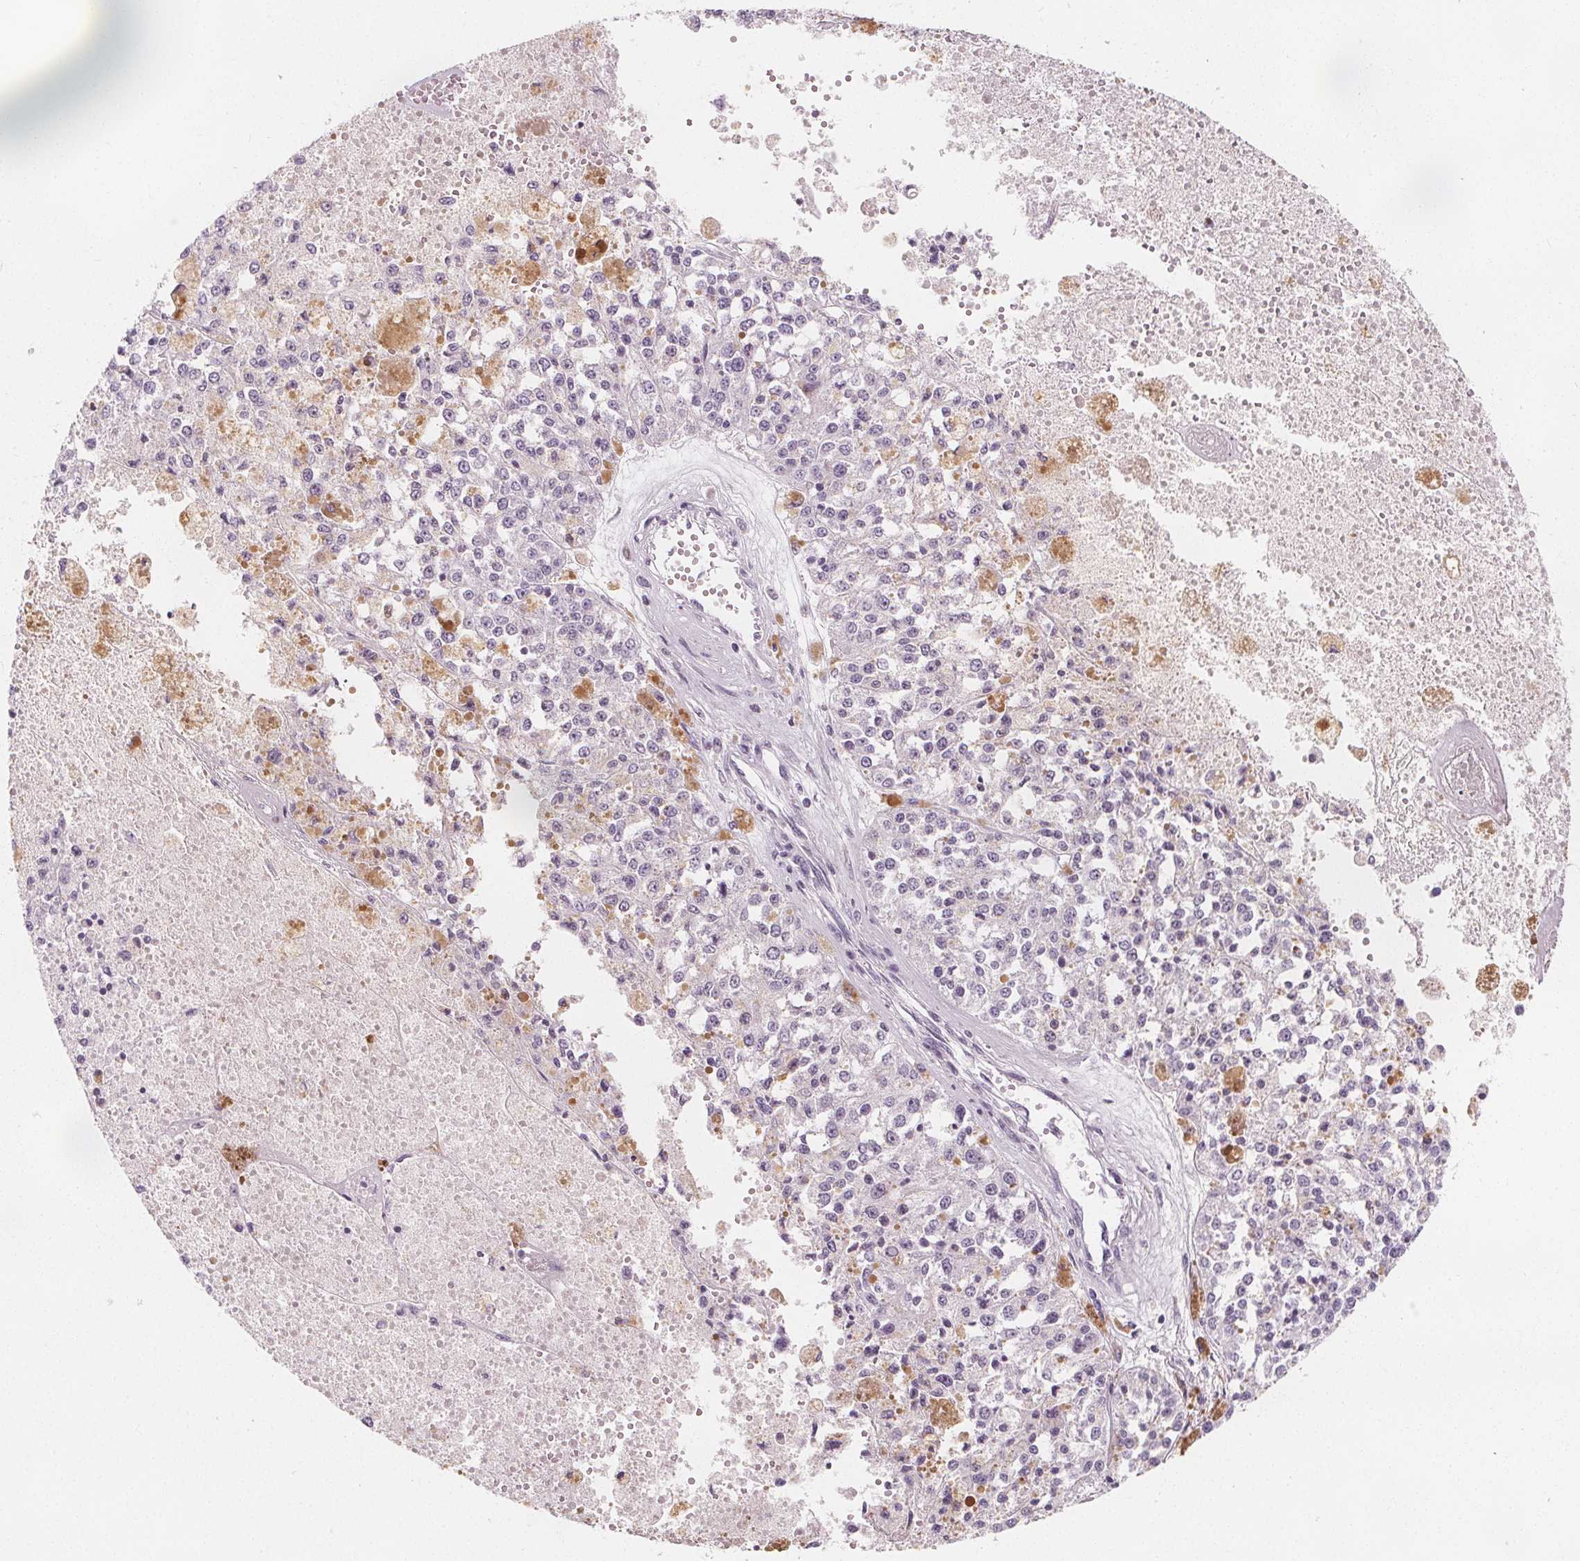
{"staining": {"intensity": "negative", "quantity": "none", "location": "none"}, "tissue": "melanoma", "cell_type": "Tumor cells", "image_type": "cancer", "snomed": [{"axis": "morphology", "description": "Malignant melanoma, Metastatic site"}, {"axis": "topography", "description": "Lymph node"}], "caption": "Protein analysis of malignant melanoma (metastatic site) exhibits no significant positivity in tumor cells.", "gene": "UGP2", "patient": {"sex": "female", "age": 64}}